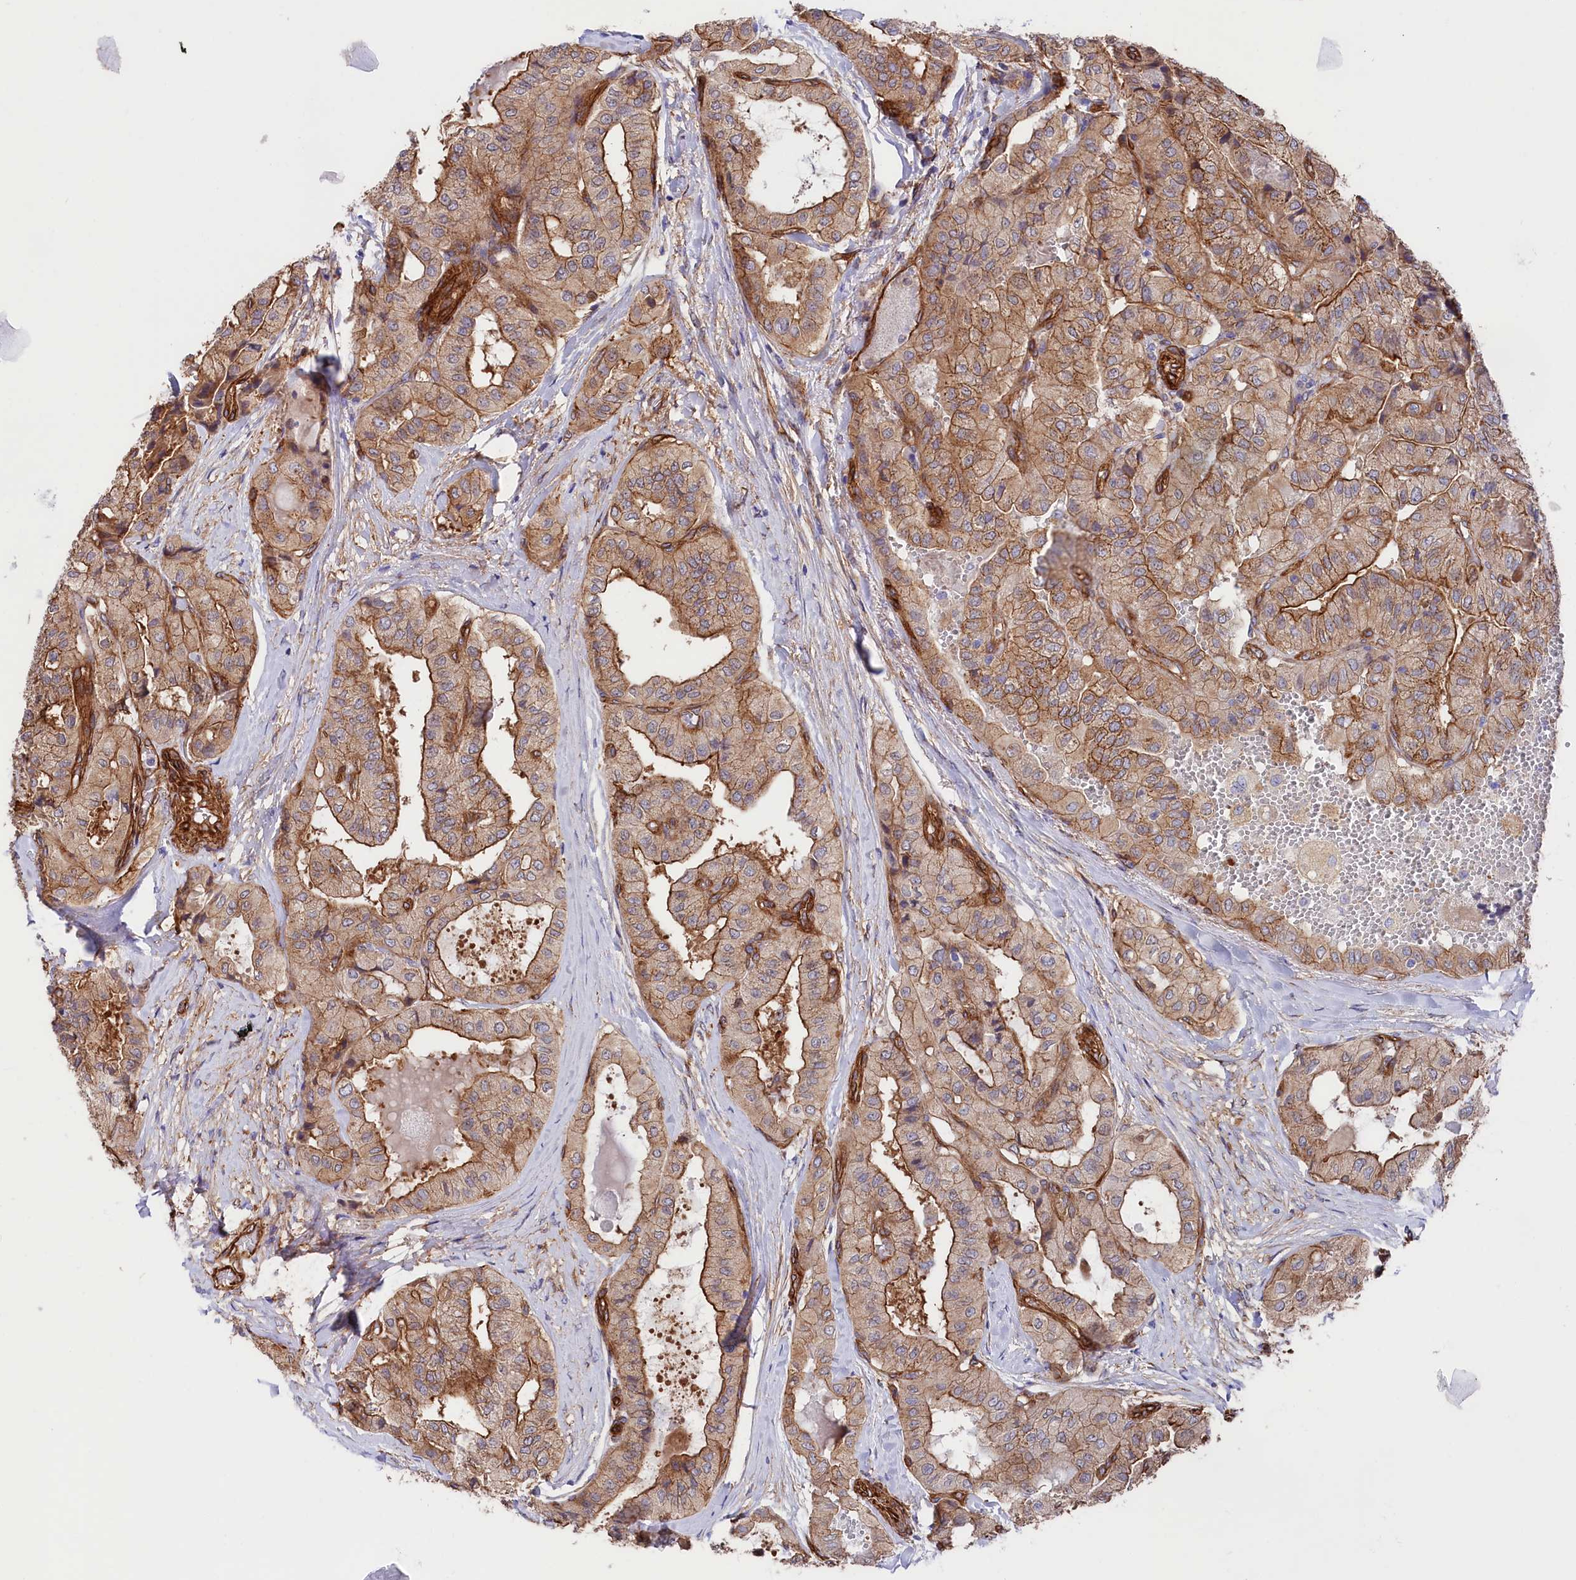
{"staining": {"intensity": "moderate", "quantity": ">75%", "location": "cytoplasmic/membranous"}, "tissue": "thyroid cancer", "cell_type": "Tumor cells", "image_type": "cancer", "snomed": [{"axis": "morphology", "description": "Papillary adenocarcinoma, NOS"}, {"axis": "topography", "description": "Thyroid gland"}], "caption": "Thyroid cancer was stained to show a protein in brown. There is medium levels of moderate cytoplasmic/membranous staining in approximately >75% of tumor cells.", "gene": "TNKS1BP1", "patient": {"sex": "female", "age": 59}}